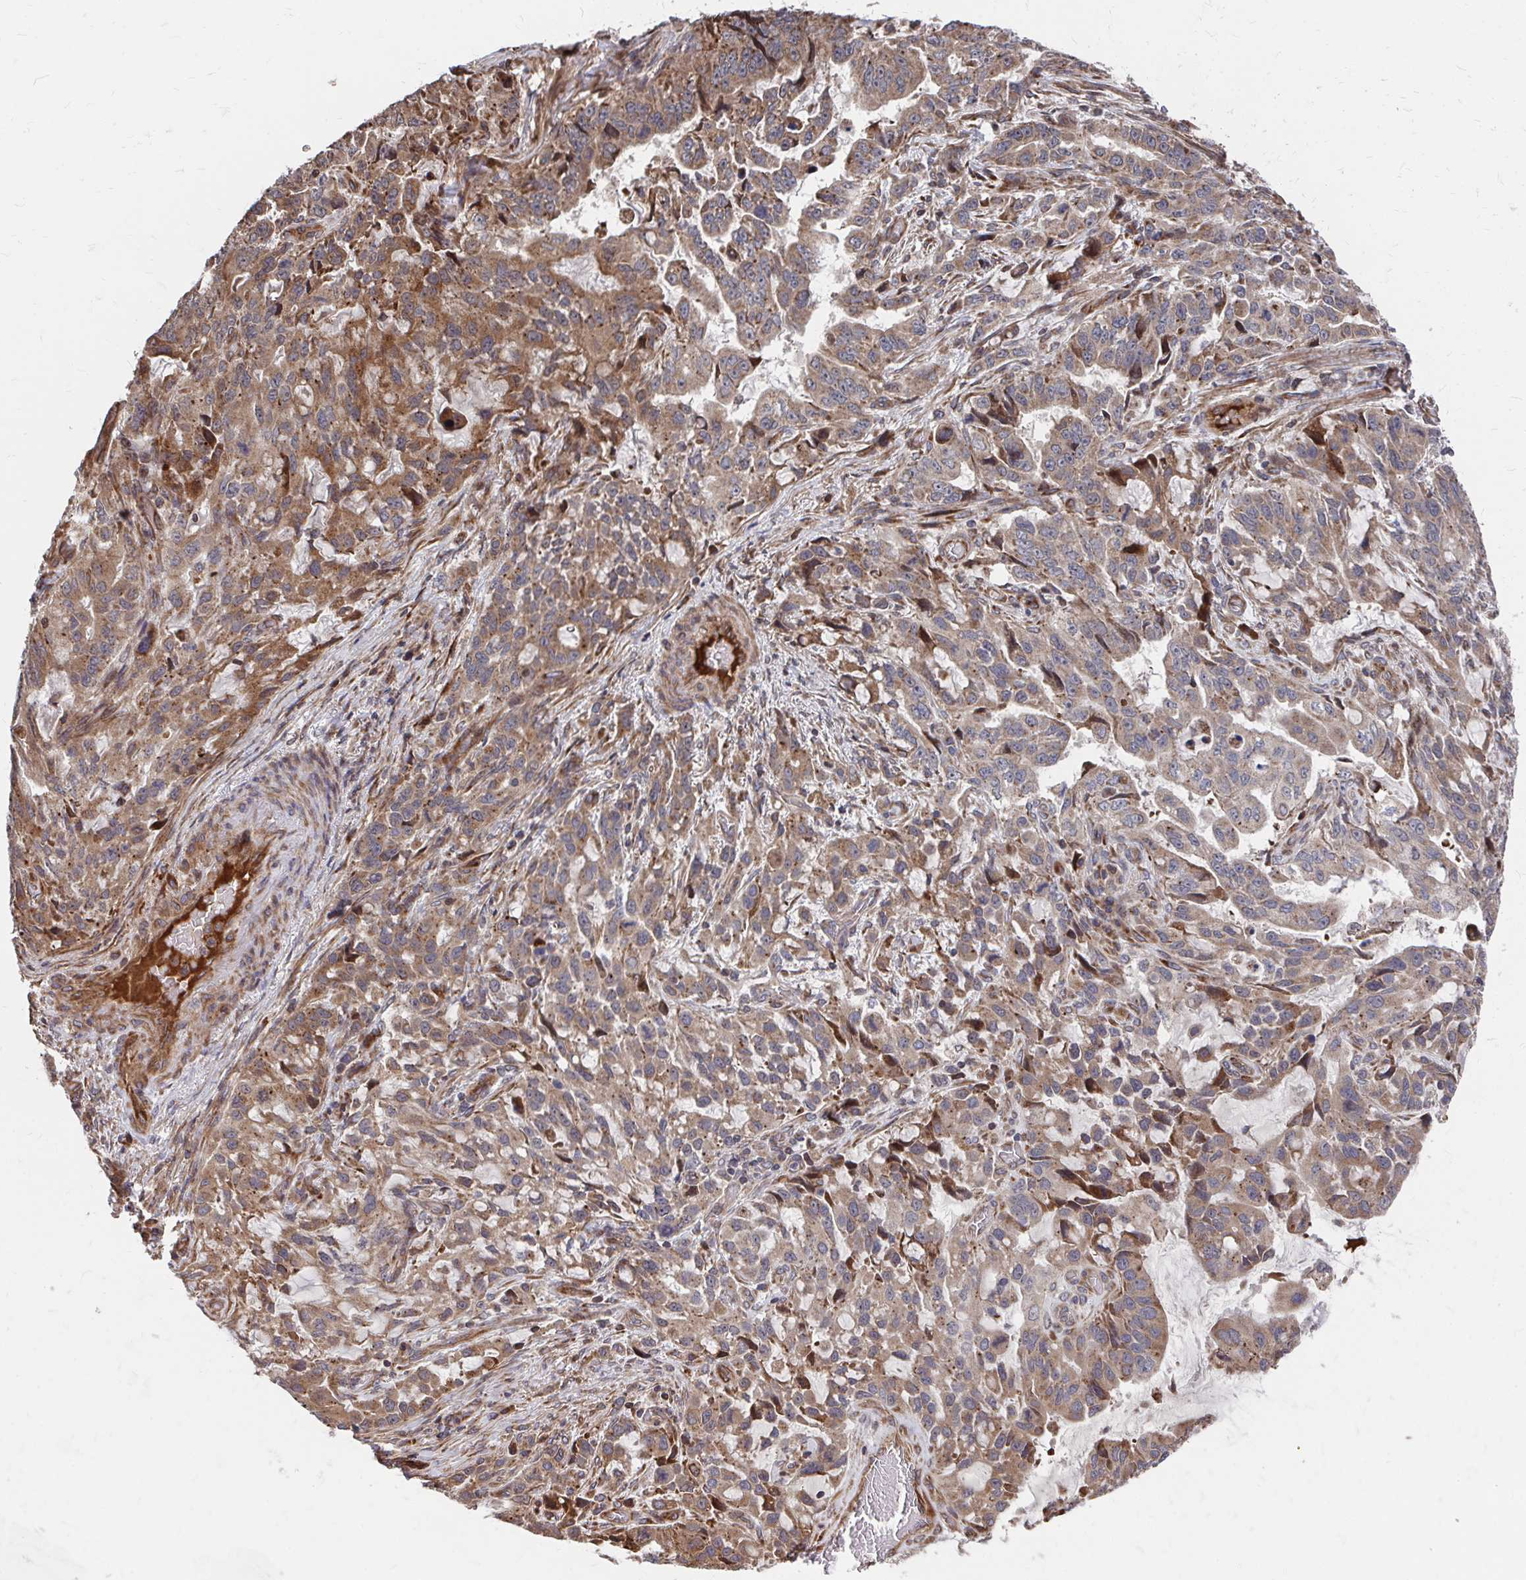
{"staining": {"intensity": "moderate", "quantity": ">75%", "location": "cytoplasmic/membranous"}, "tissue": "stomach cancer", "cell_type": "Tumor cells", "image_type": "cancer", "snomed": [{"axis": "morphology", "description": "Adenocarcinoma, NOS"}, {"axis": "topography", "description": "Stomach, upper"}], "caption": "A medium amount of moderate cytoplasmic/membranous positivity is appreciated in approximately >75% of tumor cells in stomach cancer (adenocarcinoma) tissue. The staining was performed using DAB (3,3'-diaminobenzidine), with brown indicating positive protein expression. Nuclei are stained blue with hematoxylin.", "gene": "FAM89A", "patient": {"sex": "male", "age": 85}}